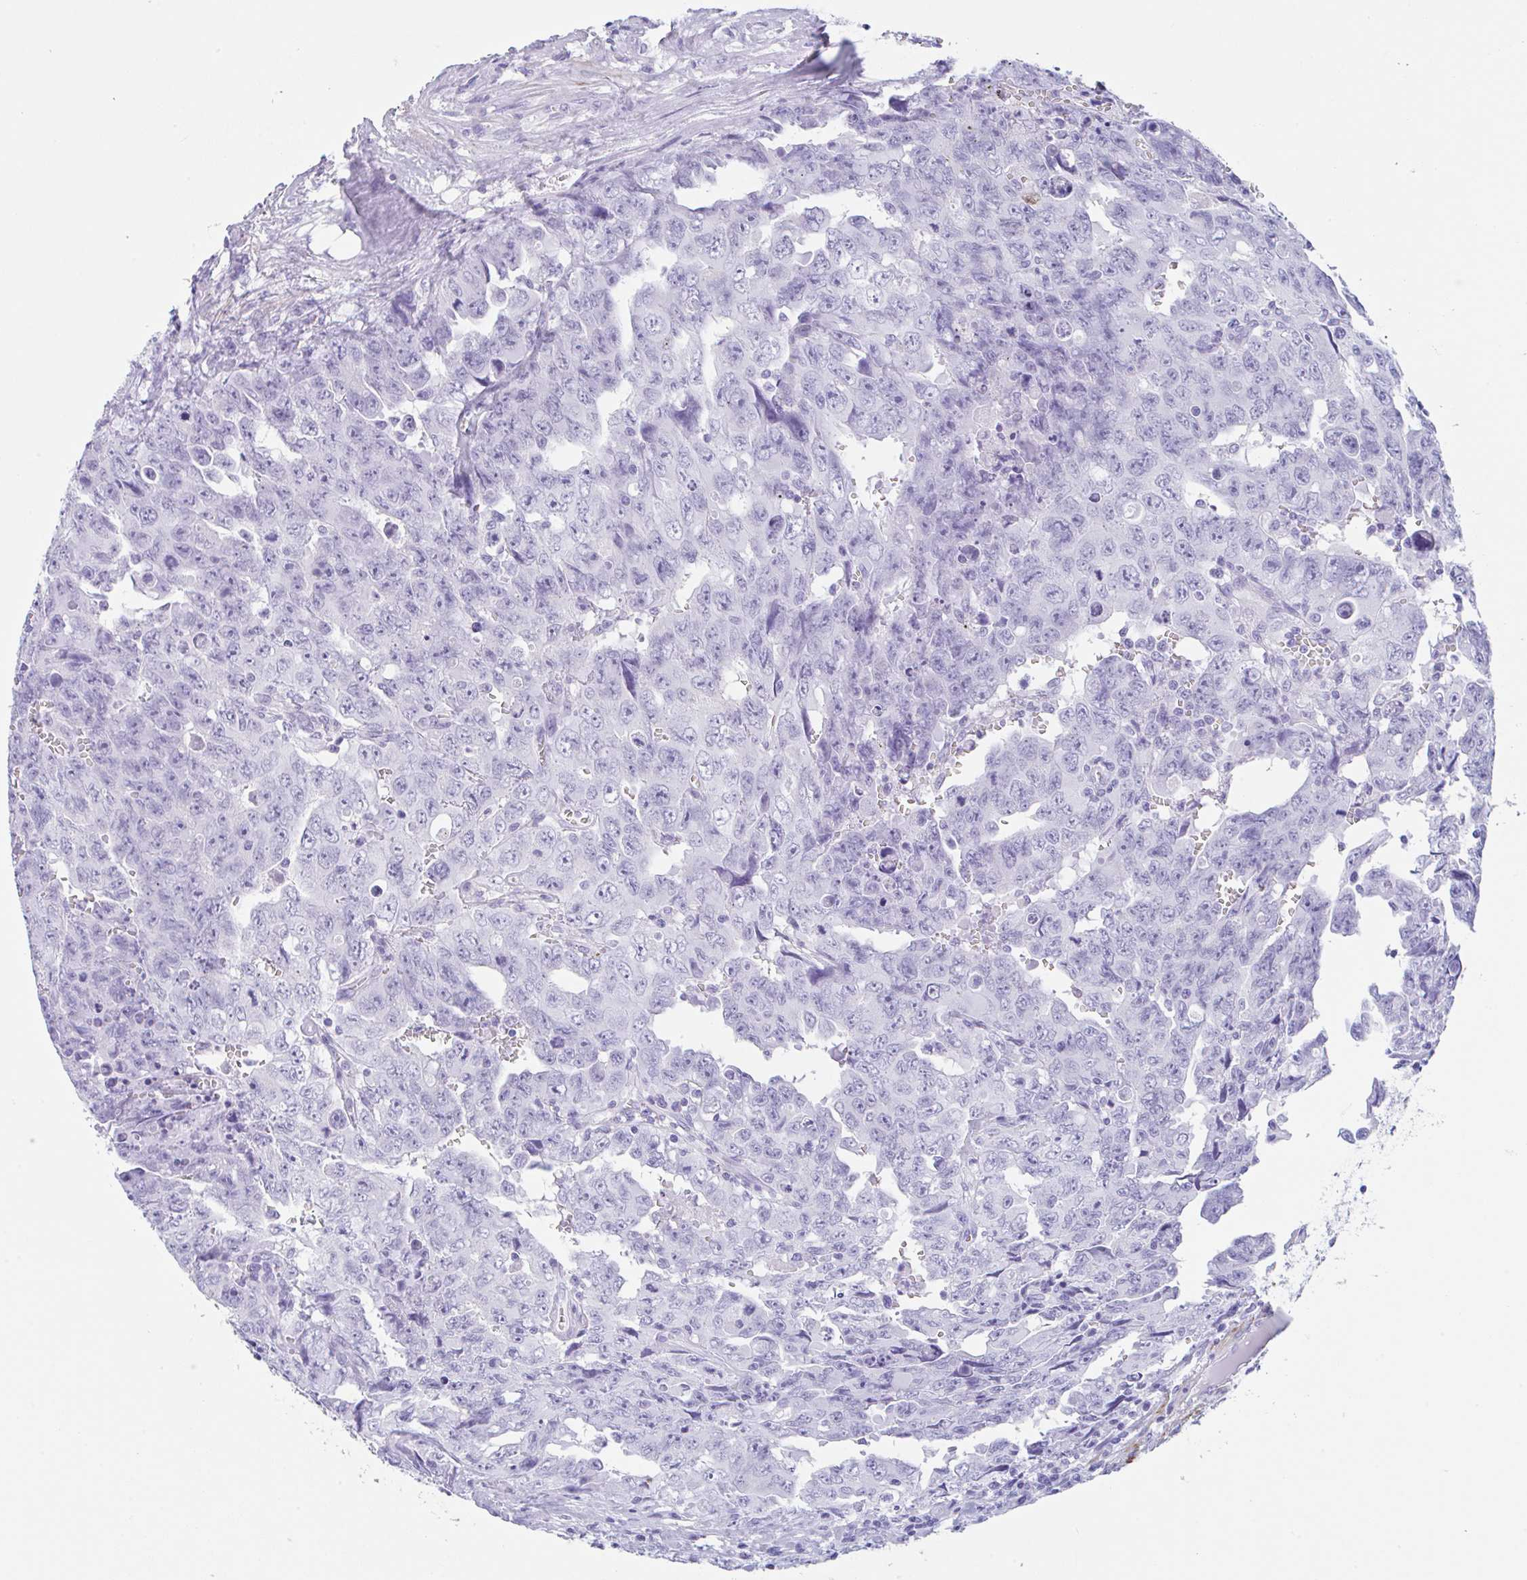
{"staining": {"intensity": "negative", "quantity": "none", "location": "none"}, "tissue": "testis cancer", "cell_type": "Tumor cells", "image_type": "cancer", "snomed": [{"axis": "morphology", "description": "Carcinoma, Embryonal, NOS"}, {"axis": "topography", "description": "Testis"}], "caption": "Testis embryonal carcinoma was stained to show a protein in brown. There is no significant positivity in tumor cells.", "gene": "TAS2R41", "patient": {"sex": "male", "age": 24}}